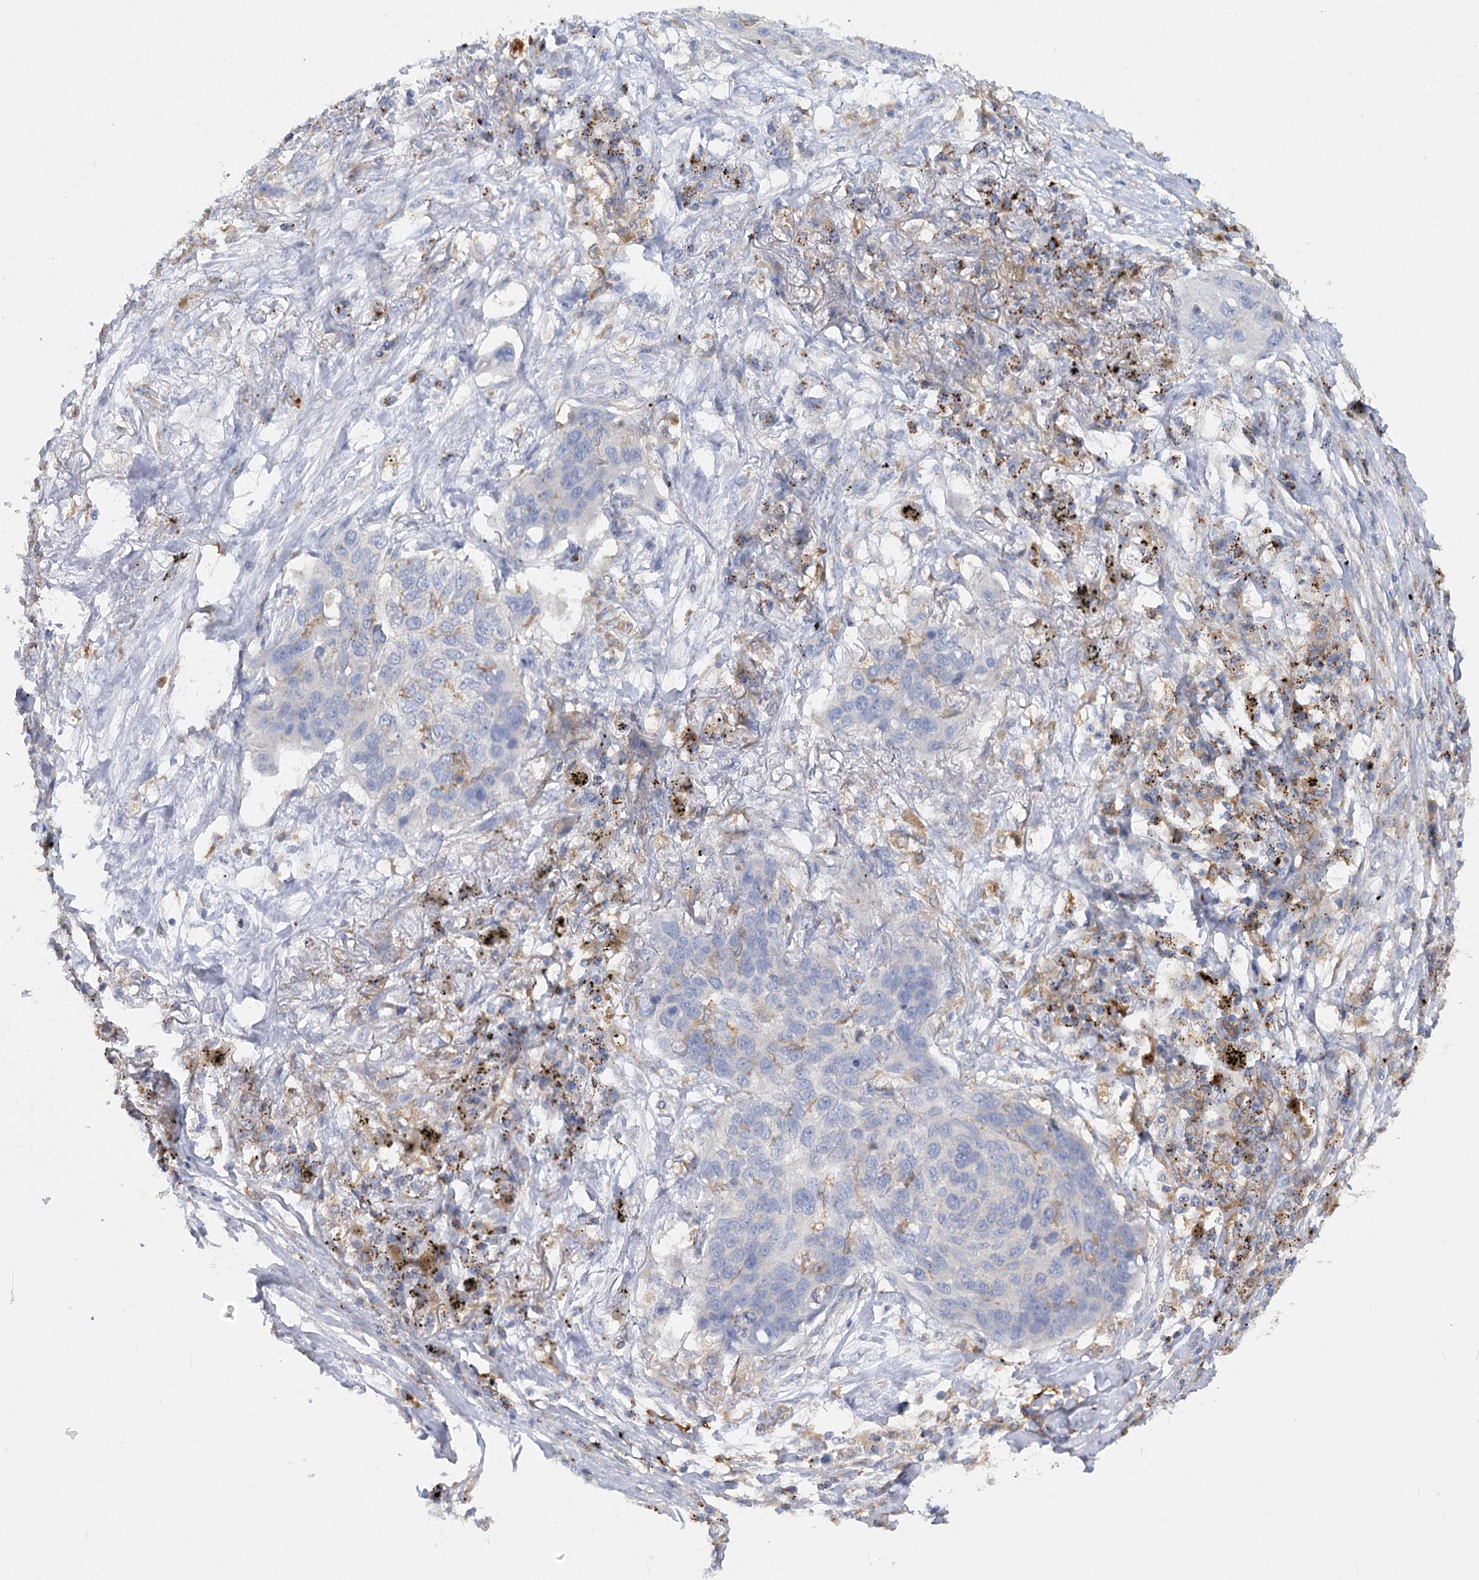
{"staining": {"intensity": "negative", "quantity": "none", "location": "none"}, "tissue": "lung cancer", "cell_type": "Tumor cells", "image_type": "cancer", "snomed": [{"axis": "morphology", "description": "Squamous cell carcinoma, NOS"}, {"axis": "topography", "description": "Lung"}], "caption": "Photomicrograph shows no protein staining in tumor cells of lung cancer tissue.", "gene": "GUSB", "patient": {"sex": "female", "age": 63}}